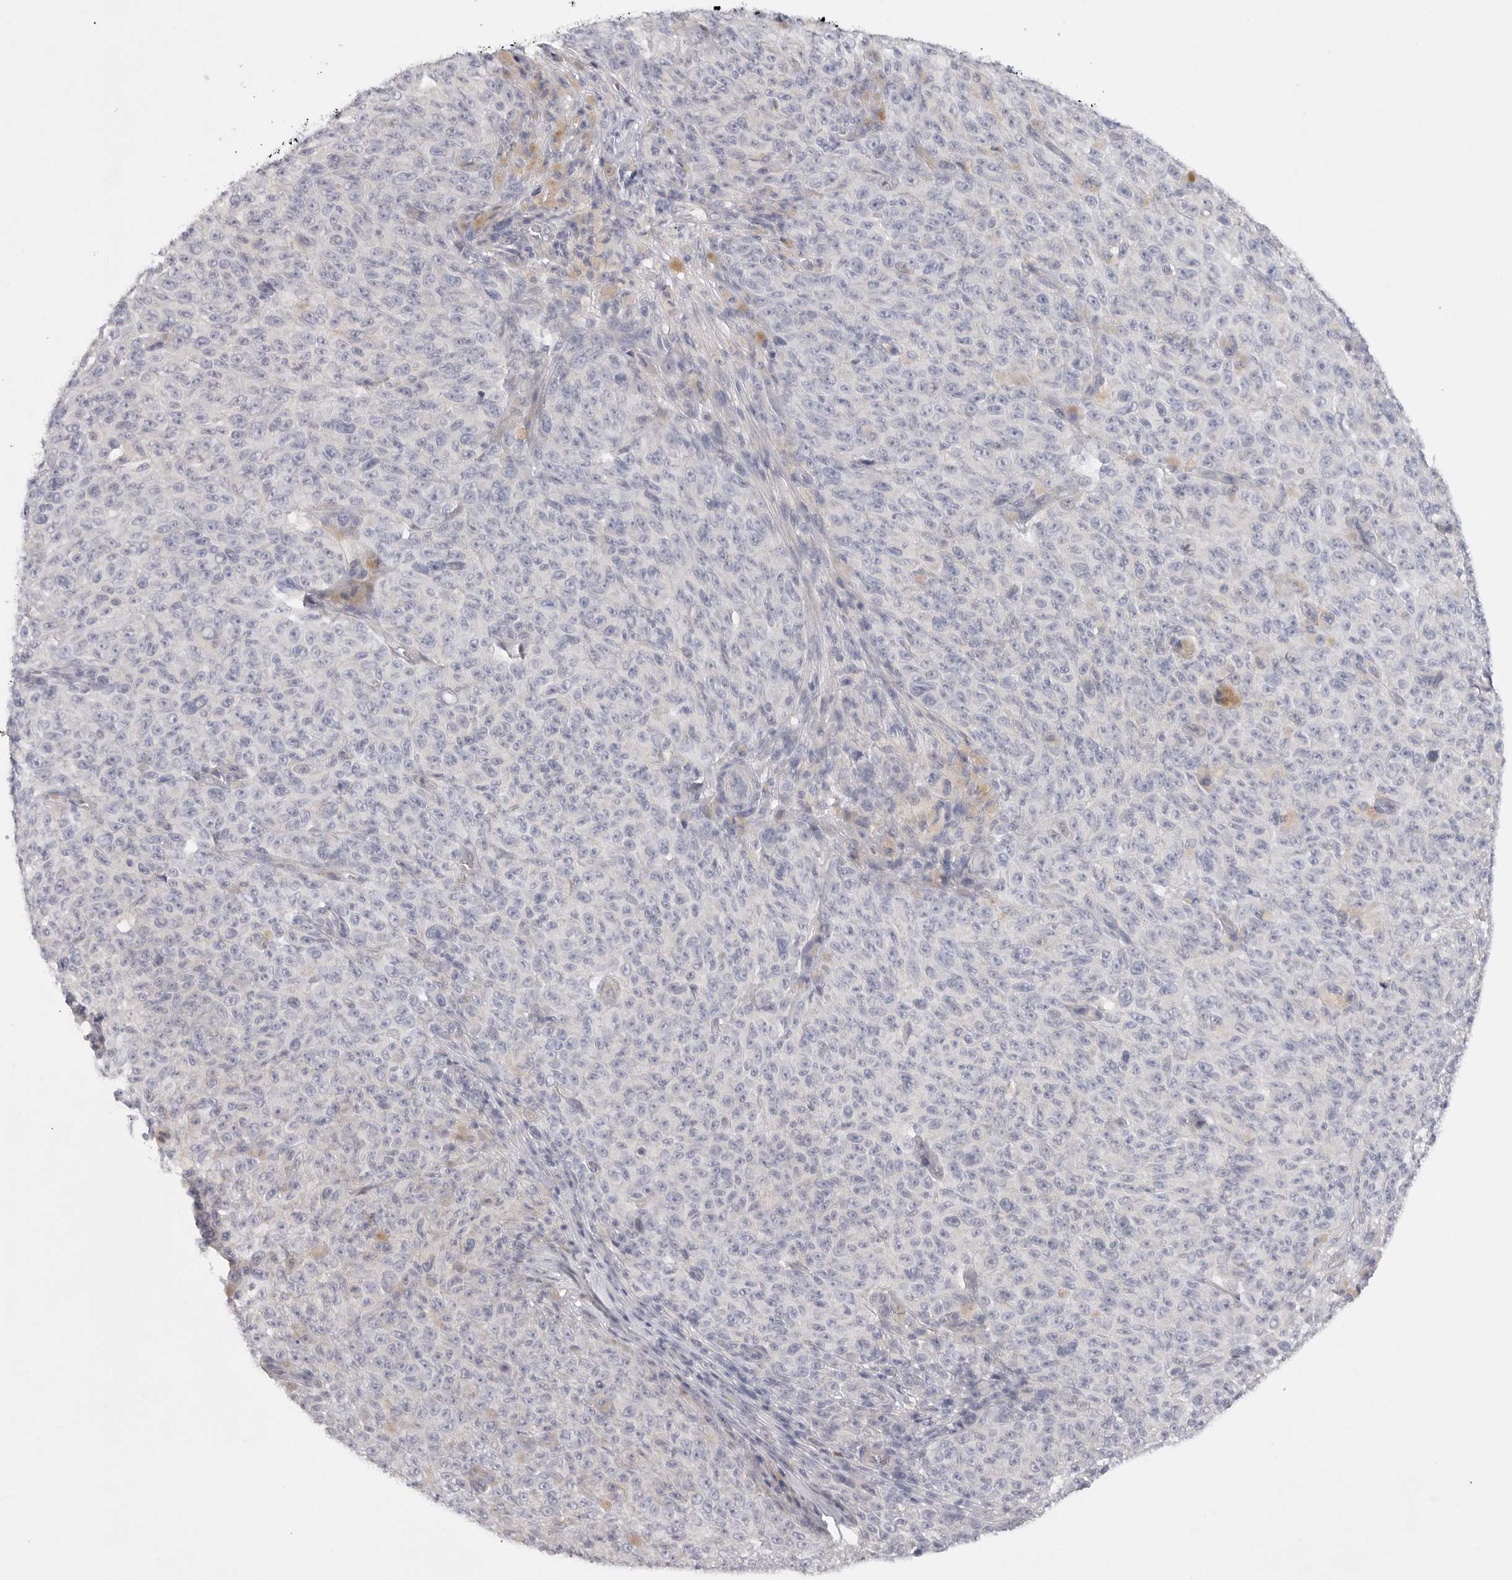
{"staining": {"intensity": "negative", "quantity": "none", "location": "none"}, "tissue": "melanoma", "cell_type": "Tumor cells", "image_type": "cancer", "snomed": [{"axis": "morphology", "description": "Malignant melanoma, NOS"}, {"axis": "topography", "description": "Skin"}], "caption": "Immunohistochemistry of melanoma shows no expression in tumor cells.", "gene": "ELP3", "patient": {"sex": "female", "age": 82}}